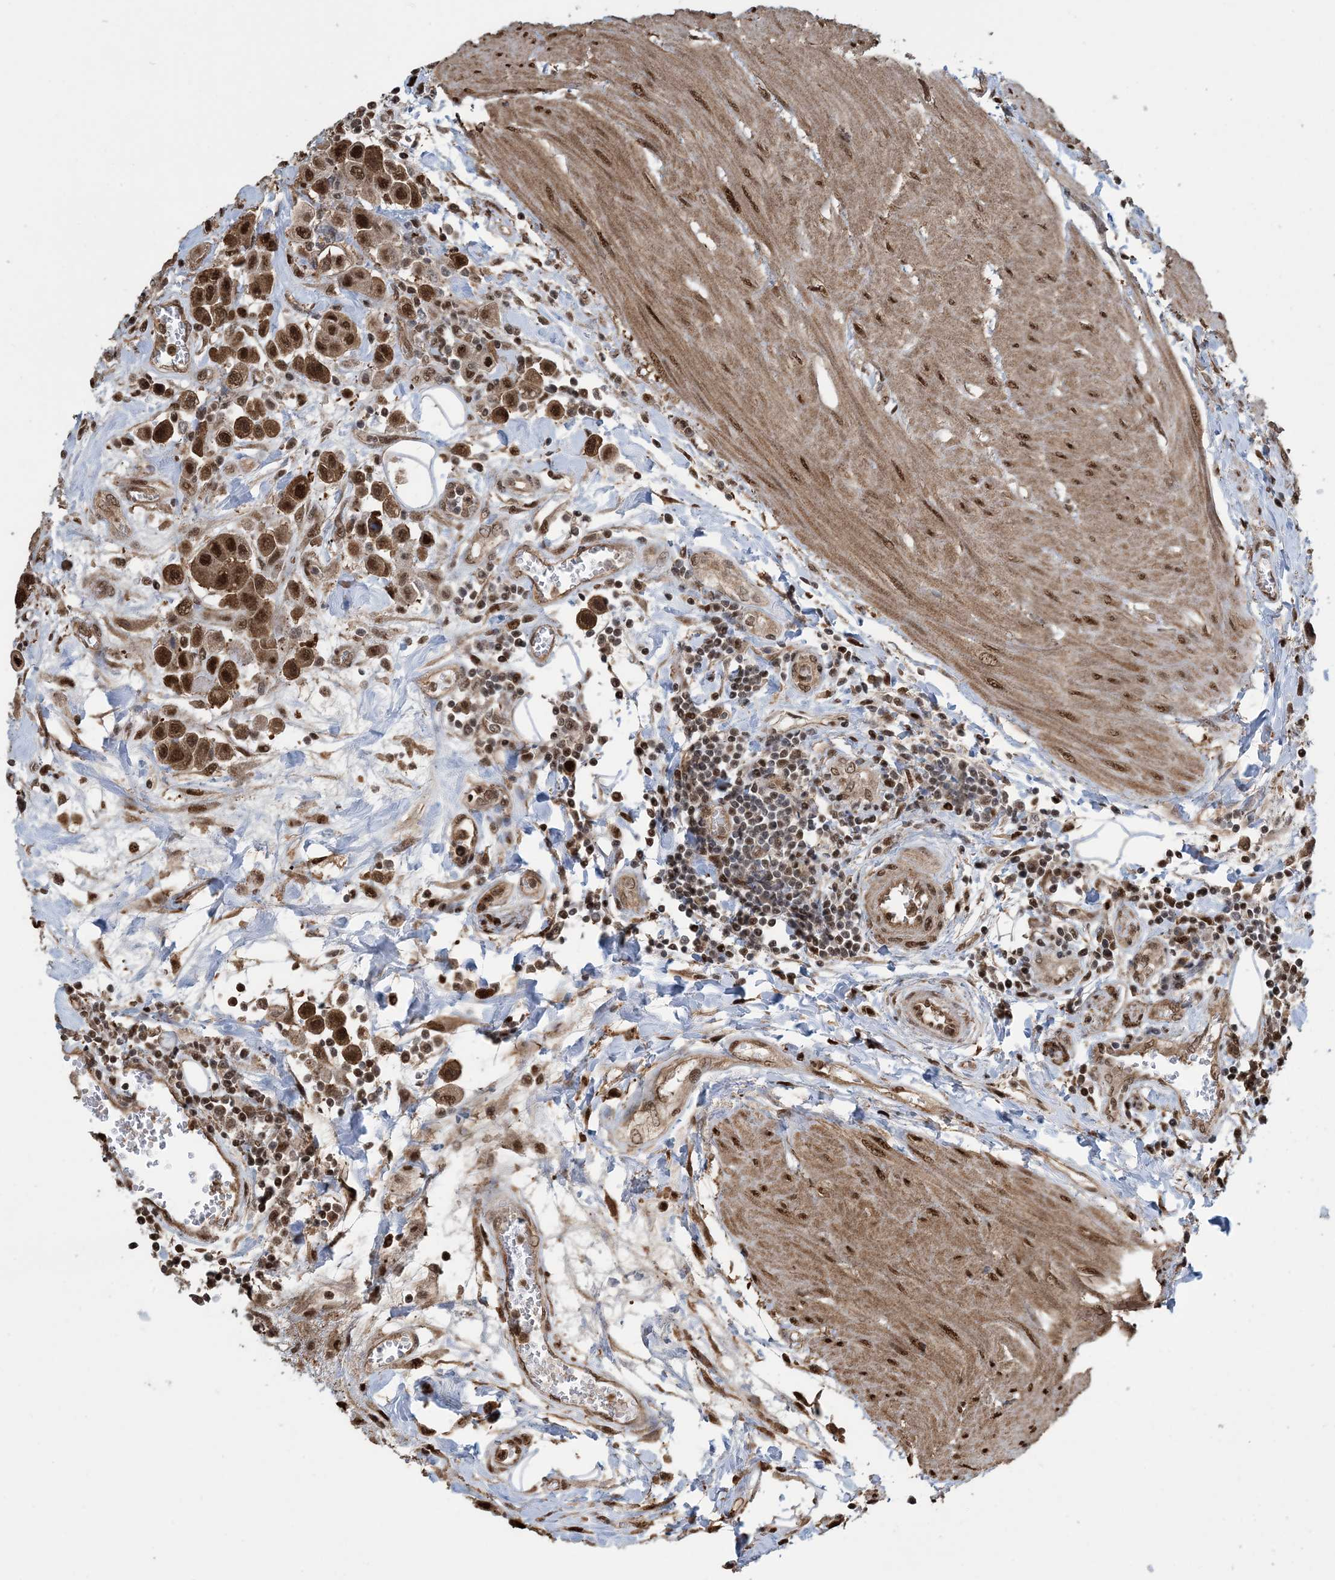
{"staining": {"intensity": "strong", "quantity": ">75%", "location": "cytoplasmic/membranous,nuclear"}, "tissue": "urothelial cancer", "cell_type": "Tumor cells", "image_type": "cancer", "snomed": [{"axis": "morphology", "description": "Urothelial carcinoma, High grade"}, {"axis": "topography", "description": "Urinary bladder"}], "caption": "IHC of high-grade urothelial carcinoma displays high levels of strong cytoplasmic/membranous and nuclear expression in approximately >75% of tumor cells.", "gene": "HSPA1A", "patient": {"sex": "male", "age": 50}}